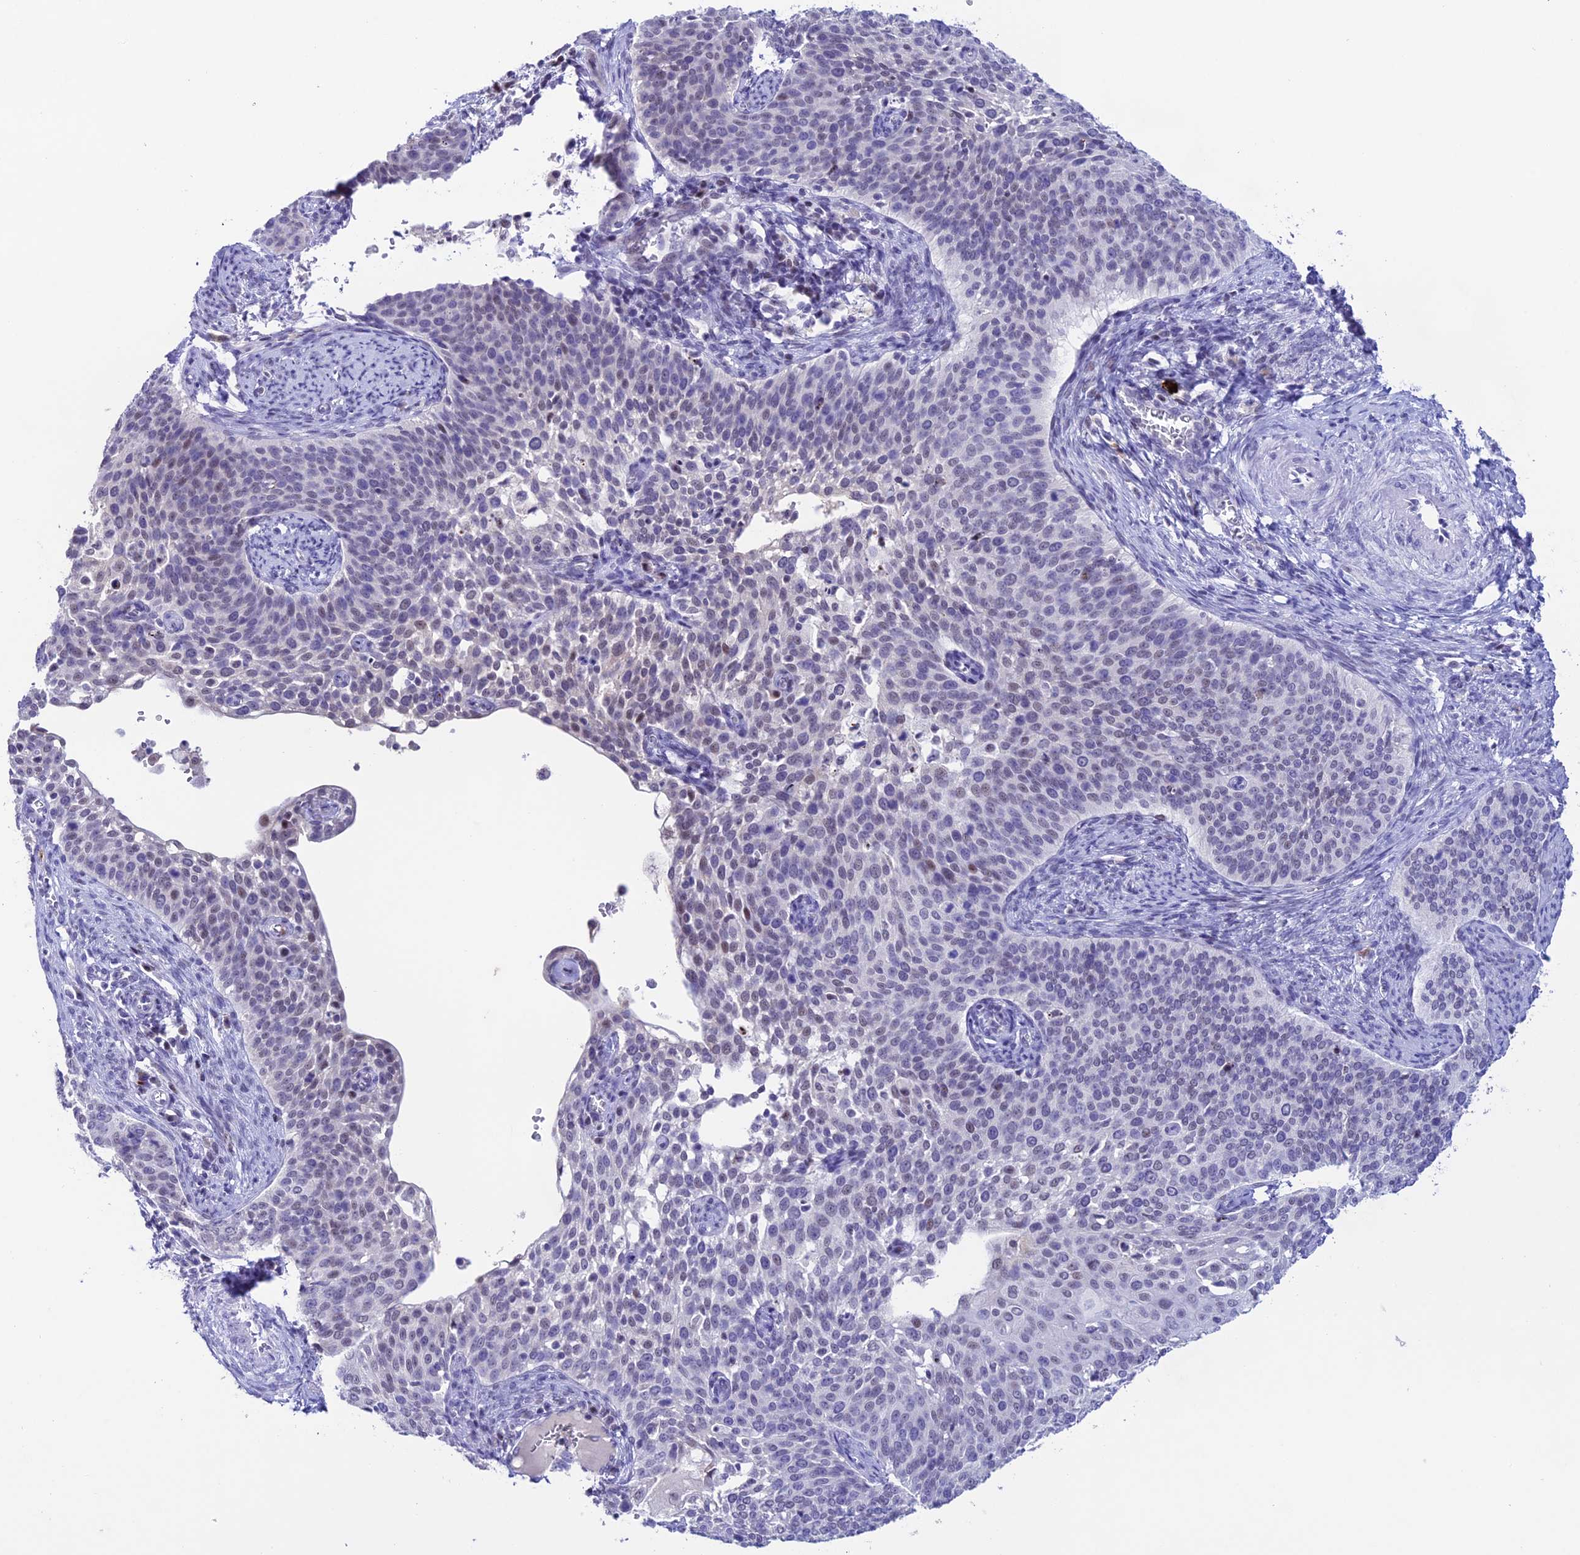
{"staining": {"intensity": "negative", "quantity": "none", "location": "none"}, "tissue": "cervical cancer", "cell_type": "Tumor cells", "image_type": "cancer", "snomed": [{"axis": "morphology", "description": "Squamous cell carcinoma, NOS"}, {"axis": "topography", "description": "Cervix"}], "caption": "Immunohistochemistry photomicrograph of human cervical cancer stained for a protein (brown), which reveals no positivity in tumor cells. (Brightfield microscopy of DAB IHC at high magnification).", "gene": "MFSD2B", "patient": {"sex": "female", "age": 44}}